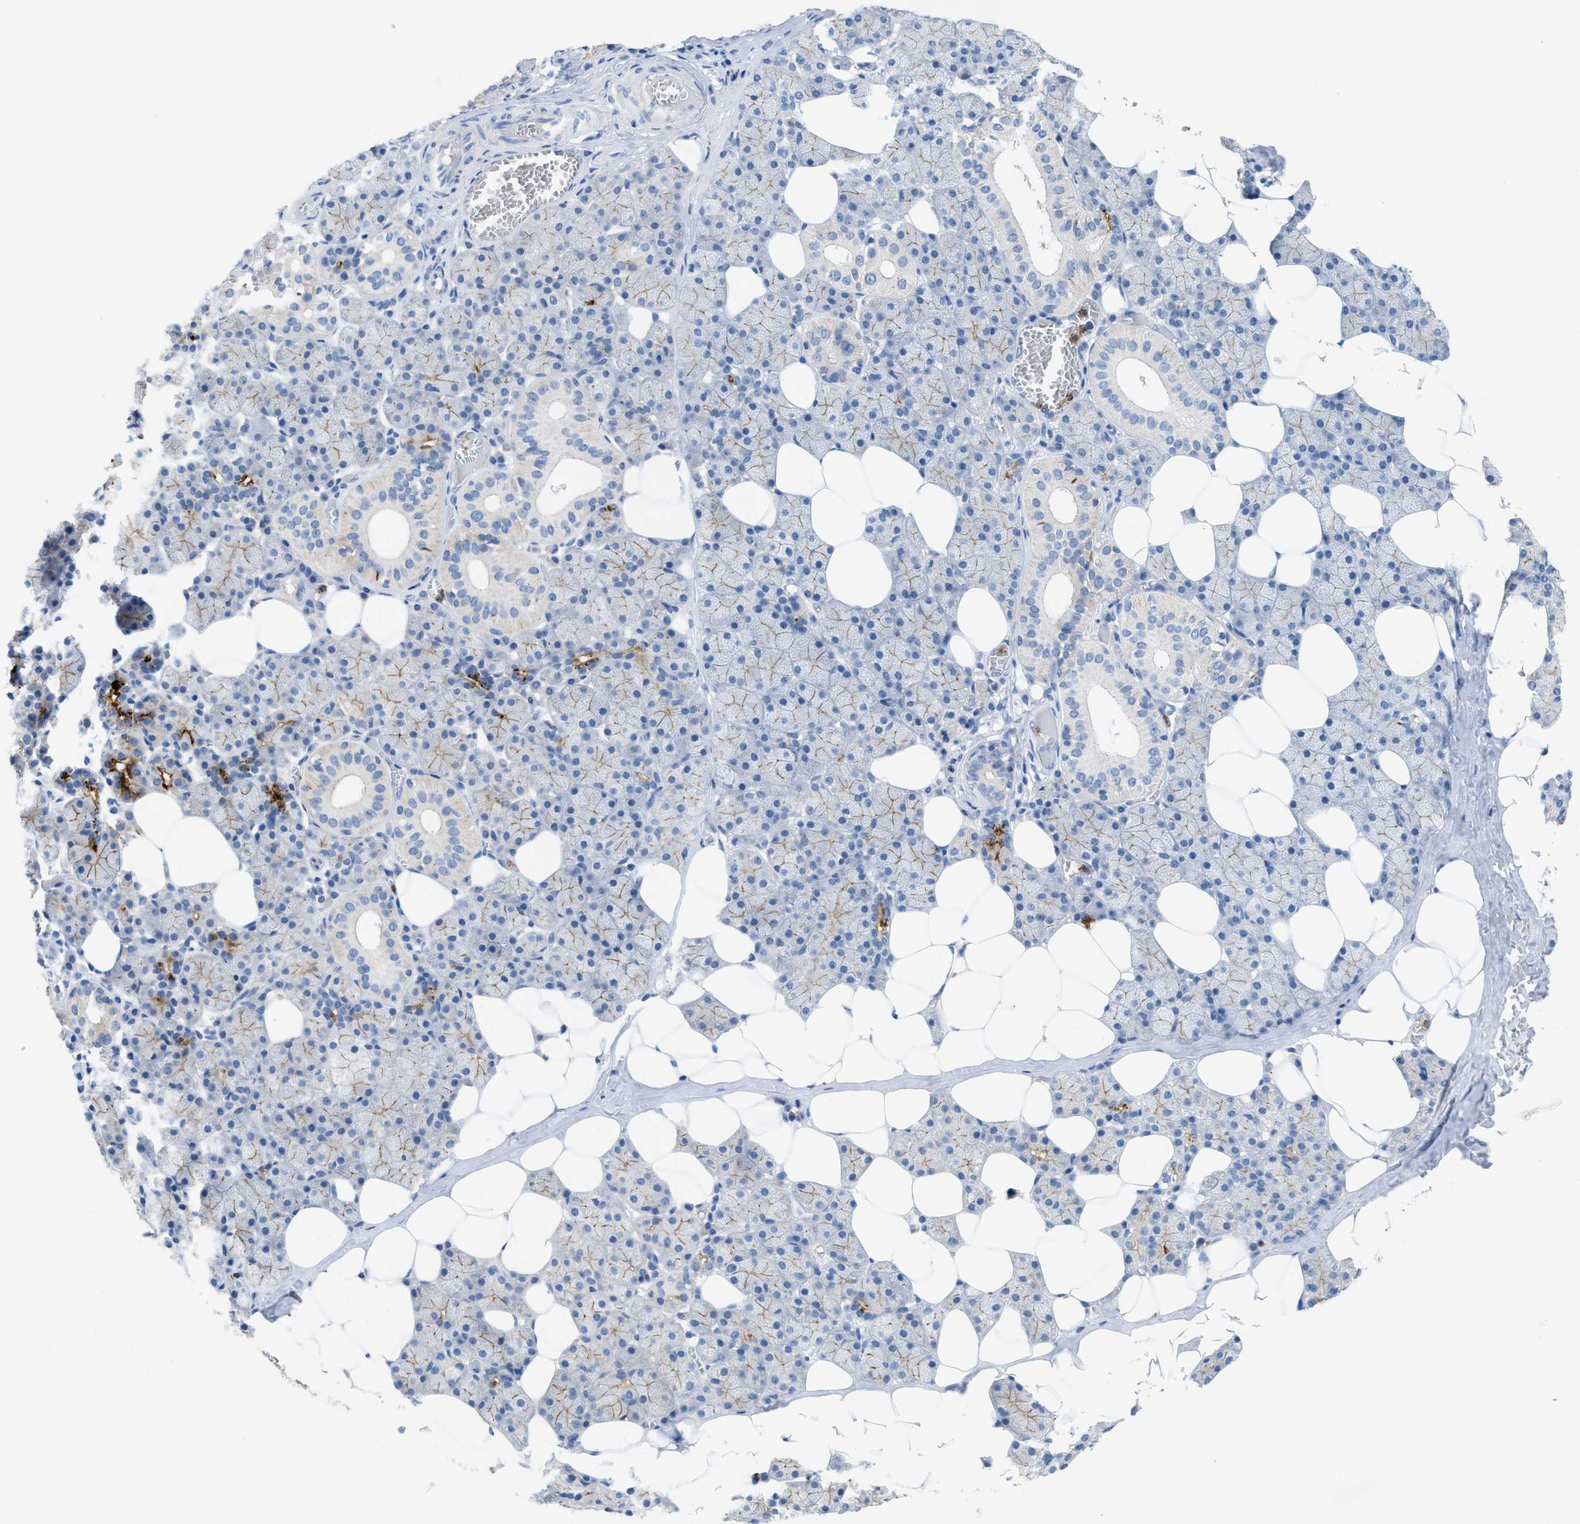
{"staining": {"intensity": "weak", "quantity": "25%-75%", "location": "cytoplasmic/membranous"}, "tissue": "salivary gland", "cell_type": "Glandular cells", "image_type": "normal", "snomed": [{"axis": "morphology", "description": "Normal tissue, NOS"}, {"axis": "topography", "description": "Salivary gland"}], "caption": "Brown immunohistochemical staining in unremarkable human salivary gland shows weak cytoplasmic/membranous staining in approximately 25%-75% of glandular cells. (DAB = brown stain, brightfield microscopy at high magnification).", "gene": "CKLF", "patient": {"sex": "female", "age": 33}}